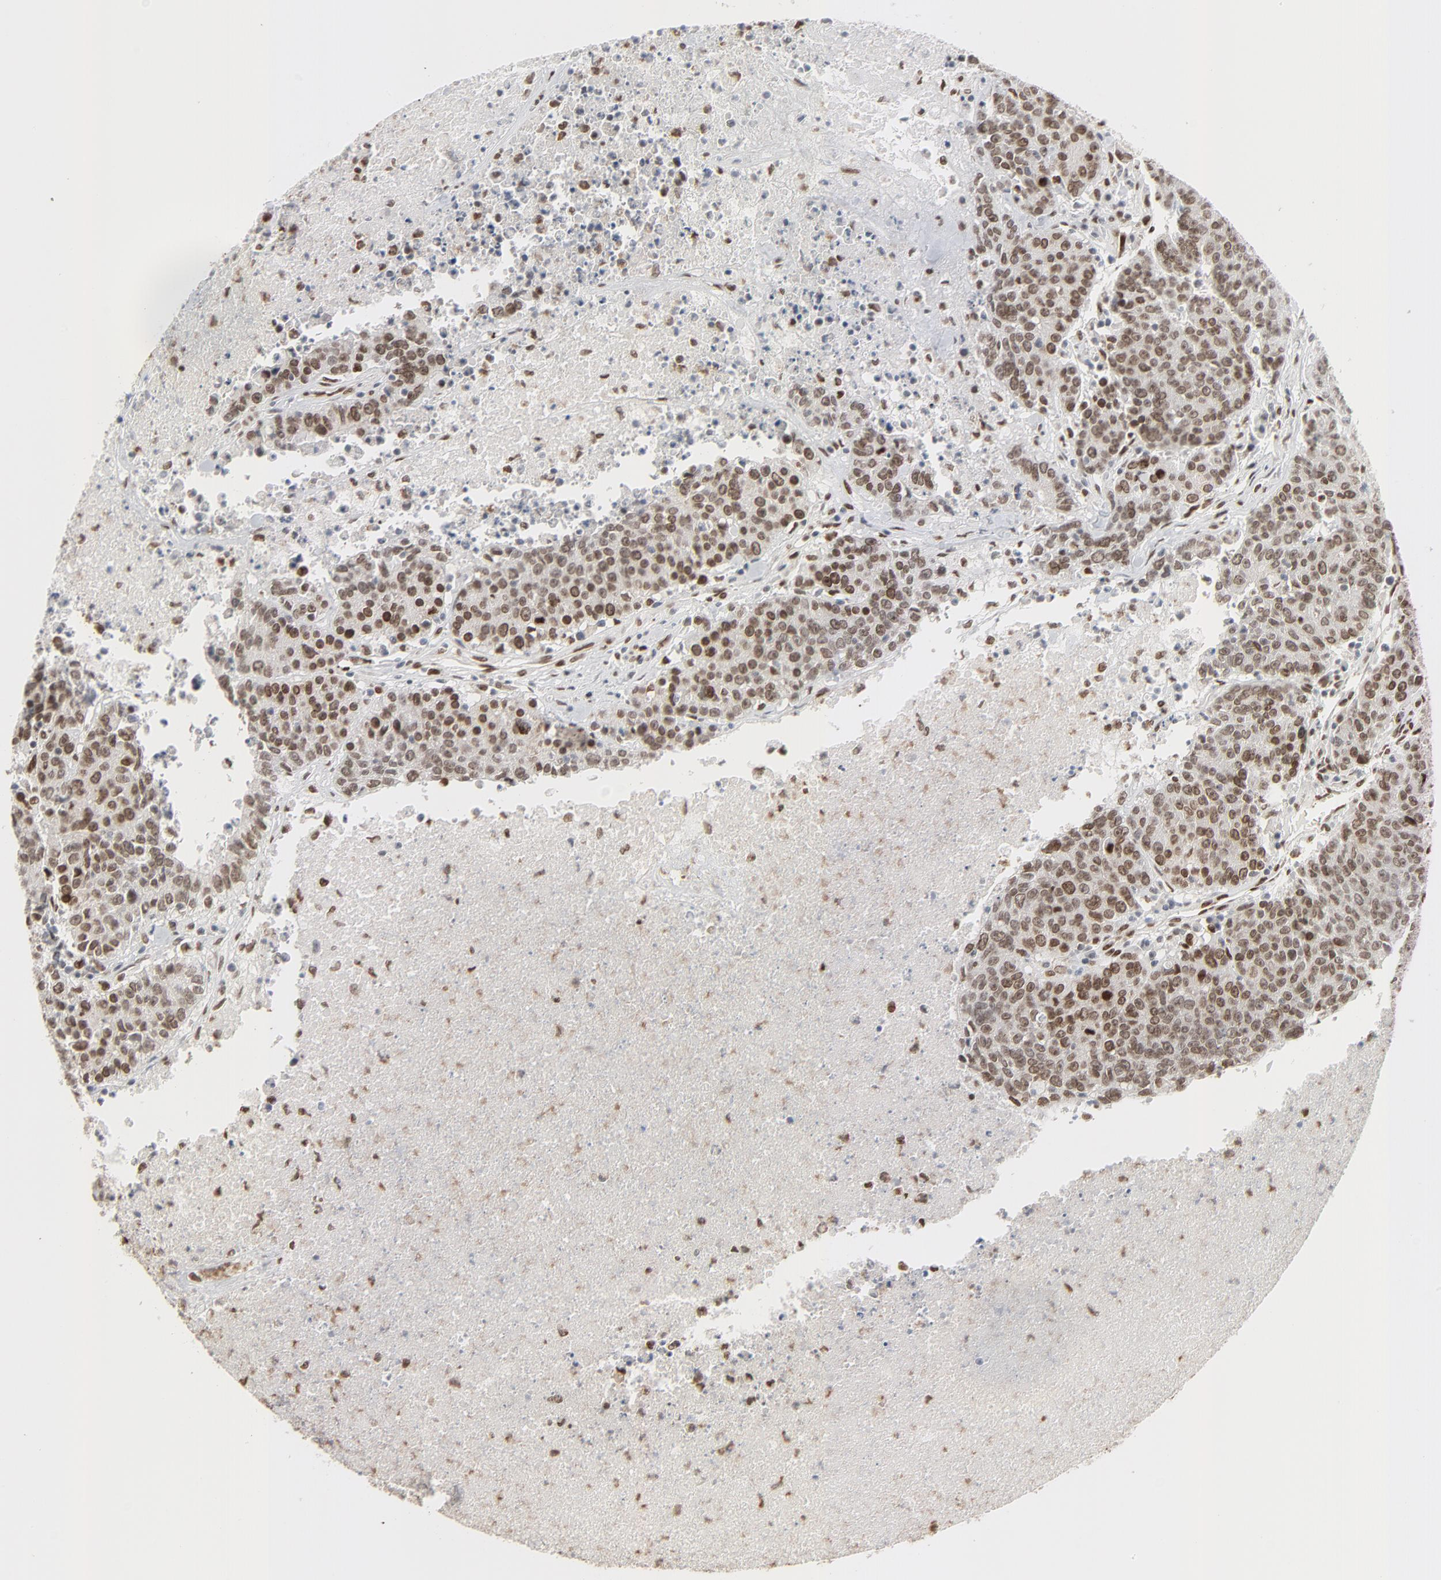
{"staining": {"intensity": "strong", "quantity": ">75%", "location": "nuclear"}, "tissue": "colorectal cancer", "cell_type": "Tumor cells", "image_type": "cancer", "snomed": [{"axis": "morphology", "description": "Adenocarcinoma, NOS"}, {"axis": "topography", "description": "Colon"}], "caption": "About >75% of tumor cells in colorectal adenocarcinoma reveal strong nuclear protein staining as visualized by brown immunohistochemical staining.", "gene": "CUX1", "patient": {"sex": "female", "age": 53}}